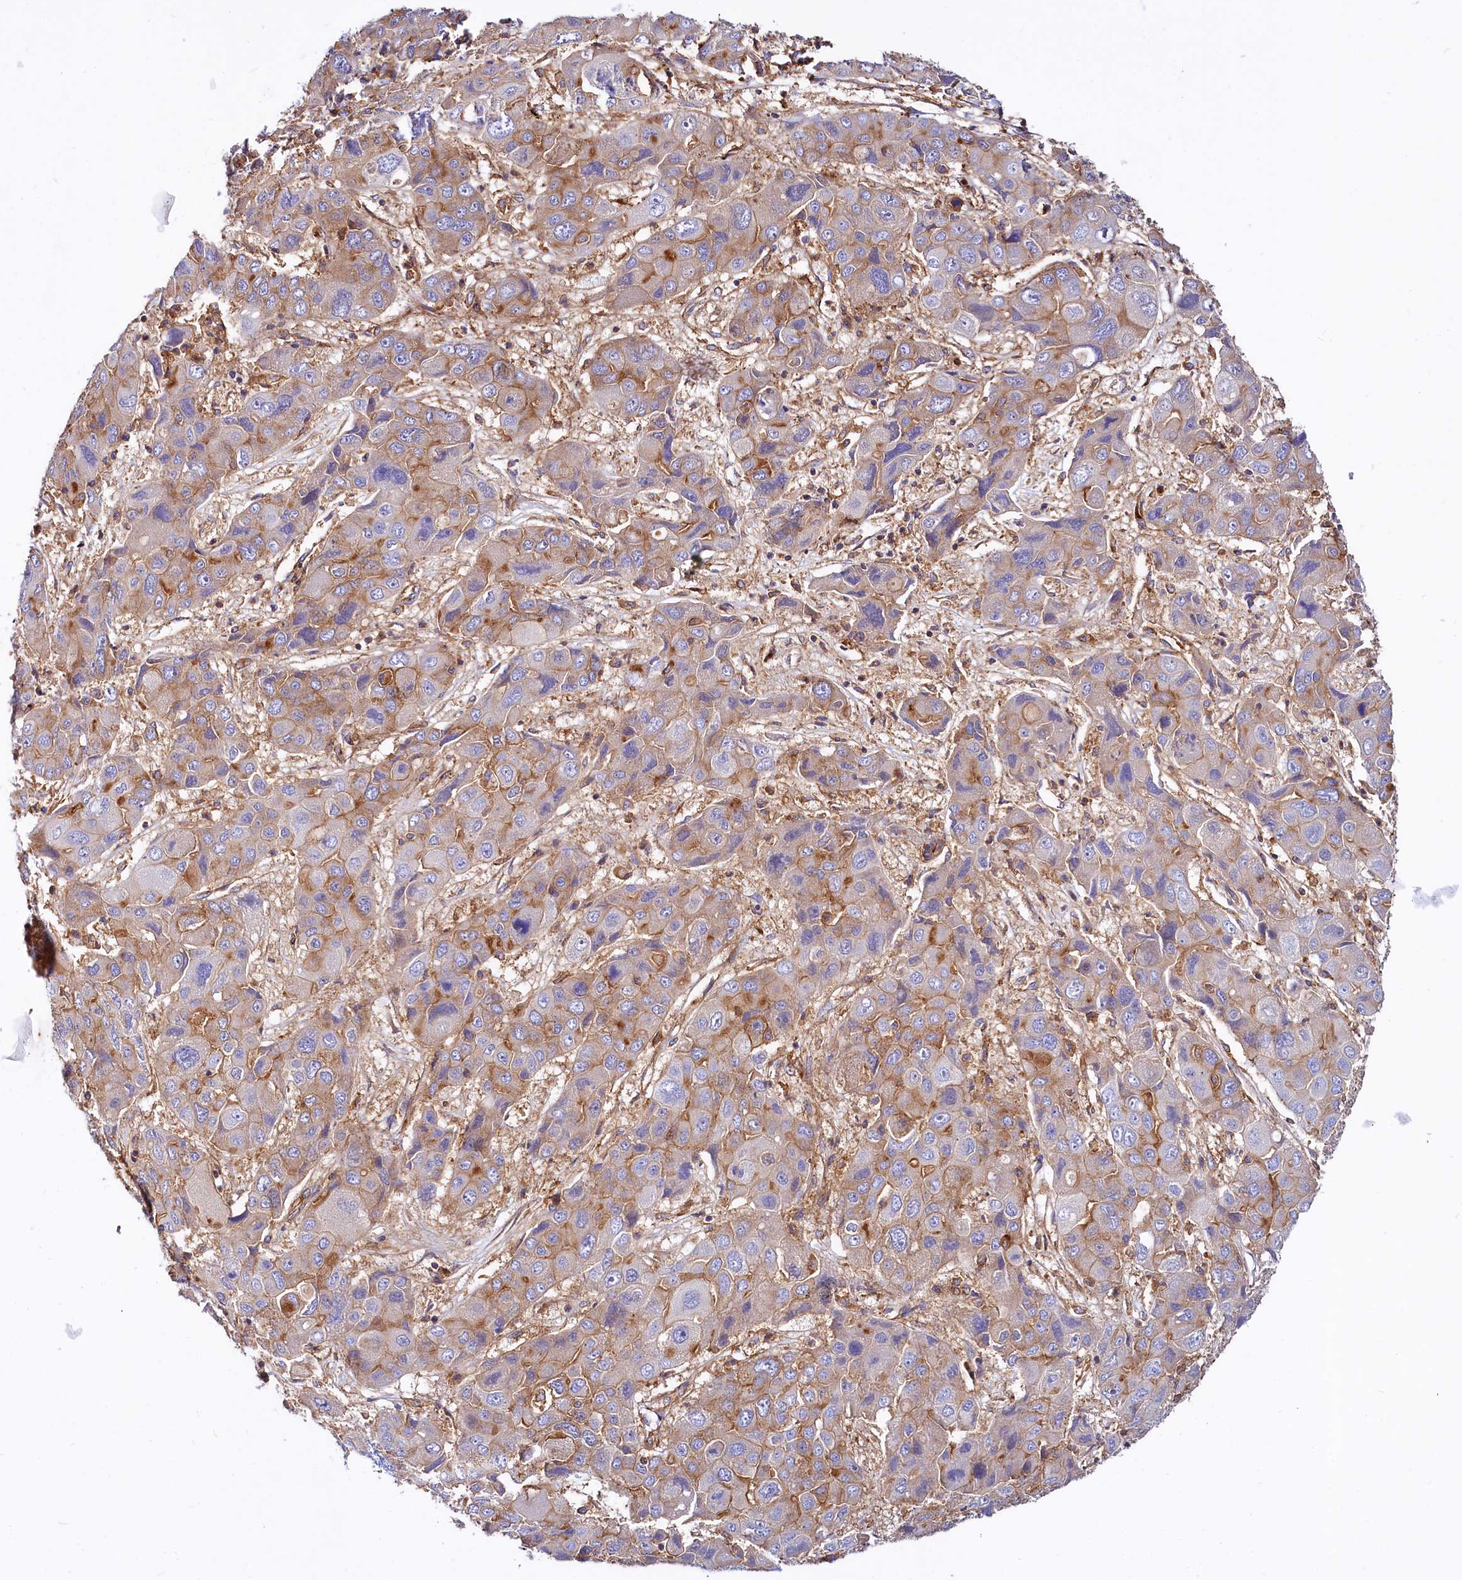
{"staining": {"intensity": "moderate", "quantity": "25%-75%", "location": "cytoplasmic/membranous"}, "tissue": "liver cancer", "cell_type": "Tumor cells", "image_type": "cancer", "snomed": [{"axis": "morphology", "description": "Cholangiocarcinoma"}, {"axis": "topography", "description": "Liver"}], "caption": "Immunohistochemical staining of cholangiocarcinoma (liver) reveals moderate cytoplasmic/membranous protein positivity in approximately 25%-75% of tumor cells.", "gene": "ANO6", "patient": {"sex": "male", "age": 67}}